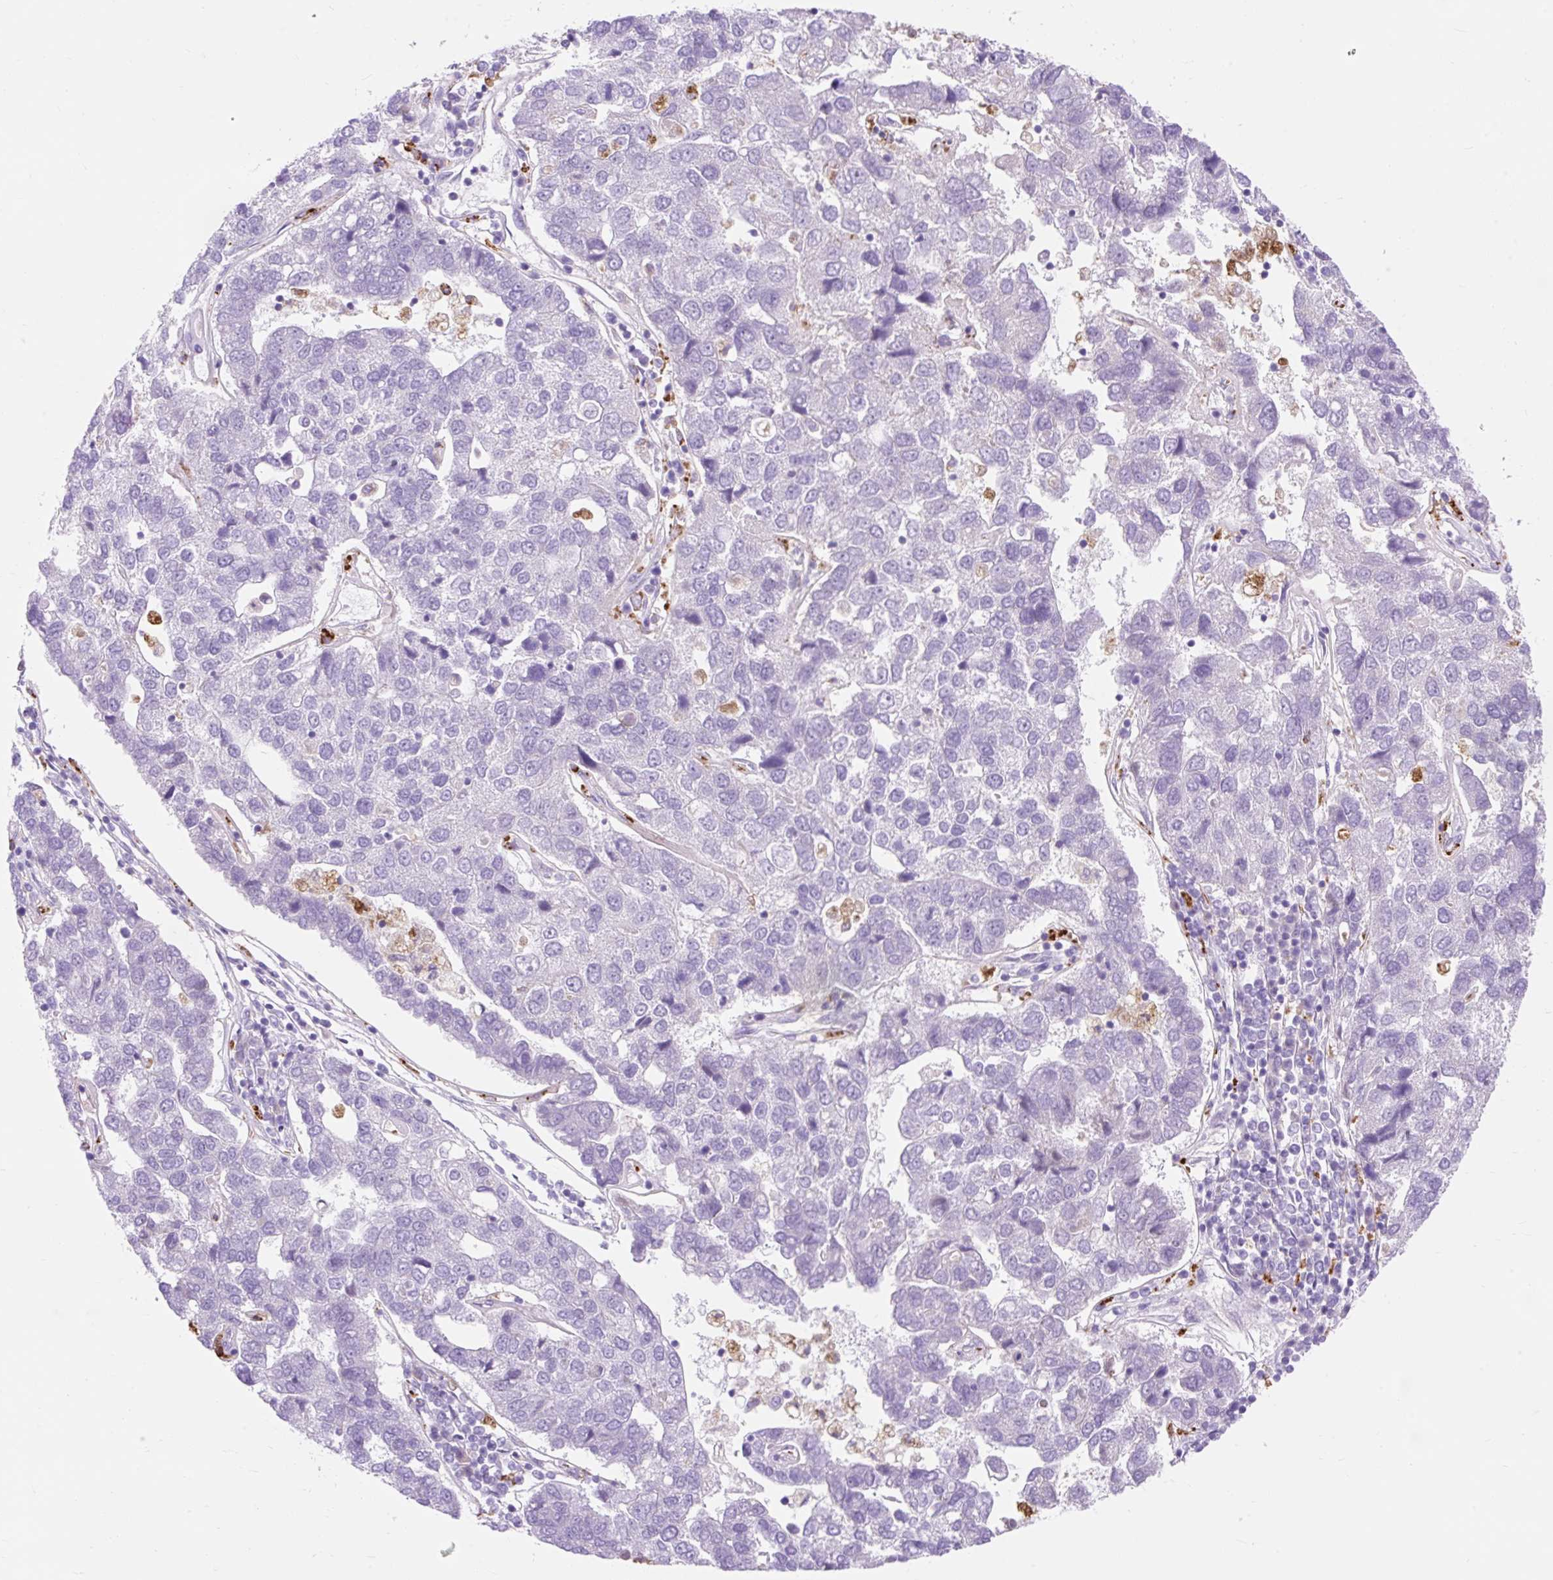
{"staining": {"intensity": "negative", "quantity": "none", "location": "none"}, "tissue": "pancreatic cancer", "cell_type": "Tumor cells", "image_type": "cancer", "snomed": [{"axis": "morphology", "description": "Adenocarcinoma, NOS"}, {"axis": "topography", "description": "Pancreas"}], "caption": "A high-resolution micrograph shows immunohistochemistry (IHC) staining of pancreatic cancer, which displays no significant positivity in tumor cells.", "gene": "HEXB", "patient": {"sex": "female", "age": 61}}